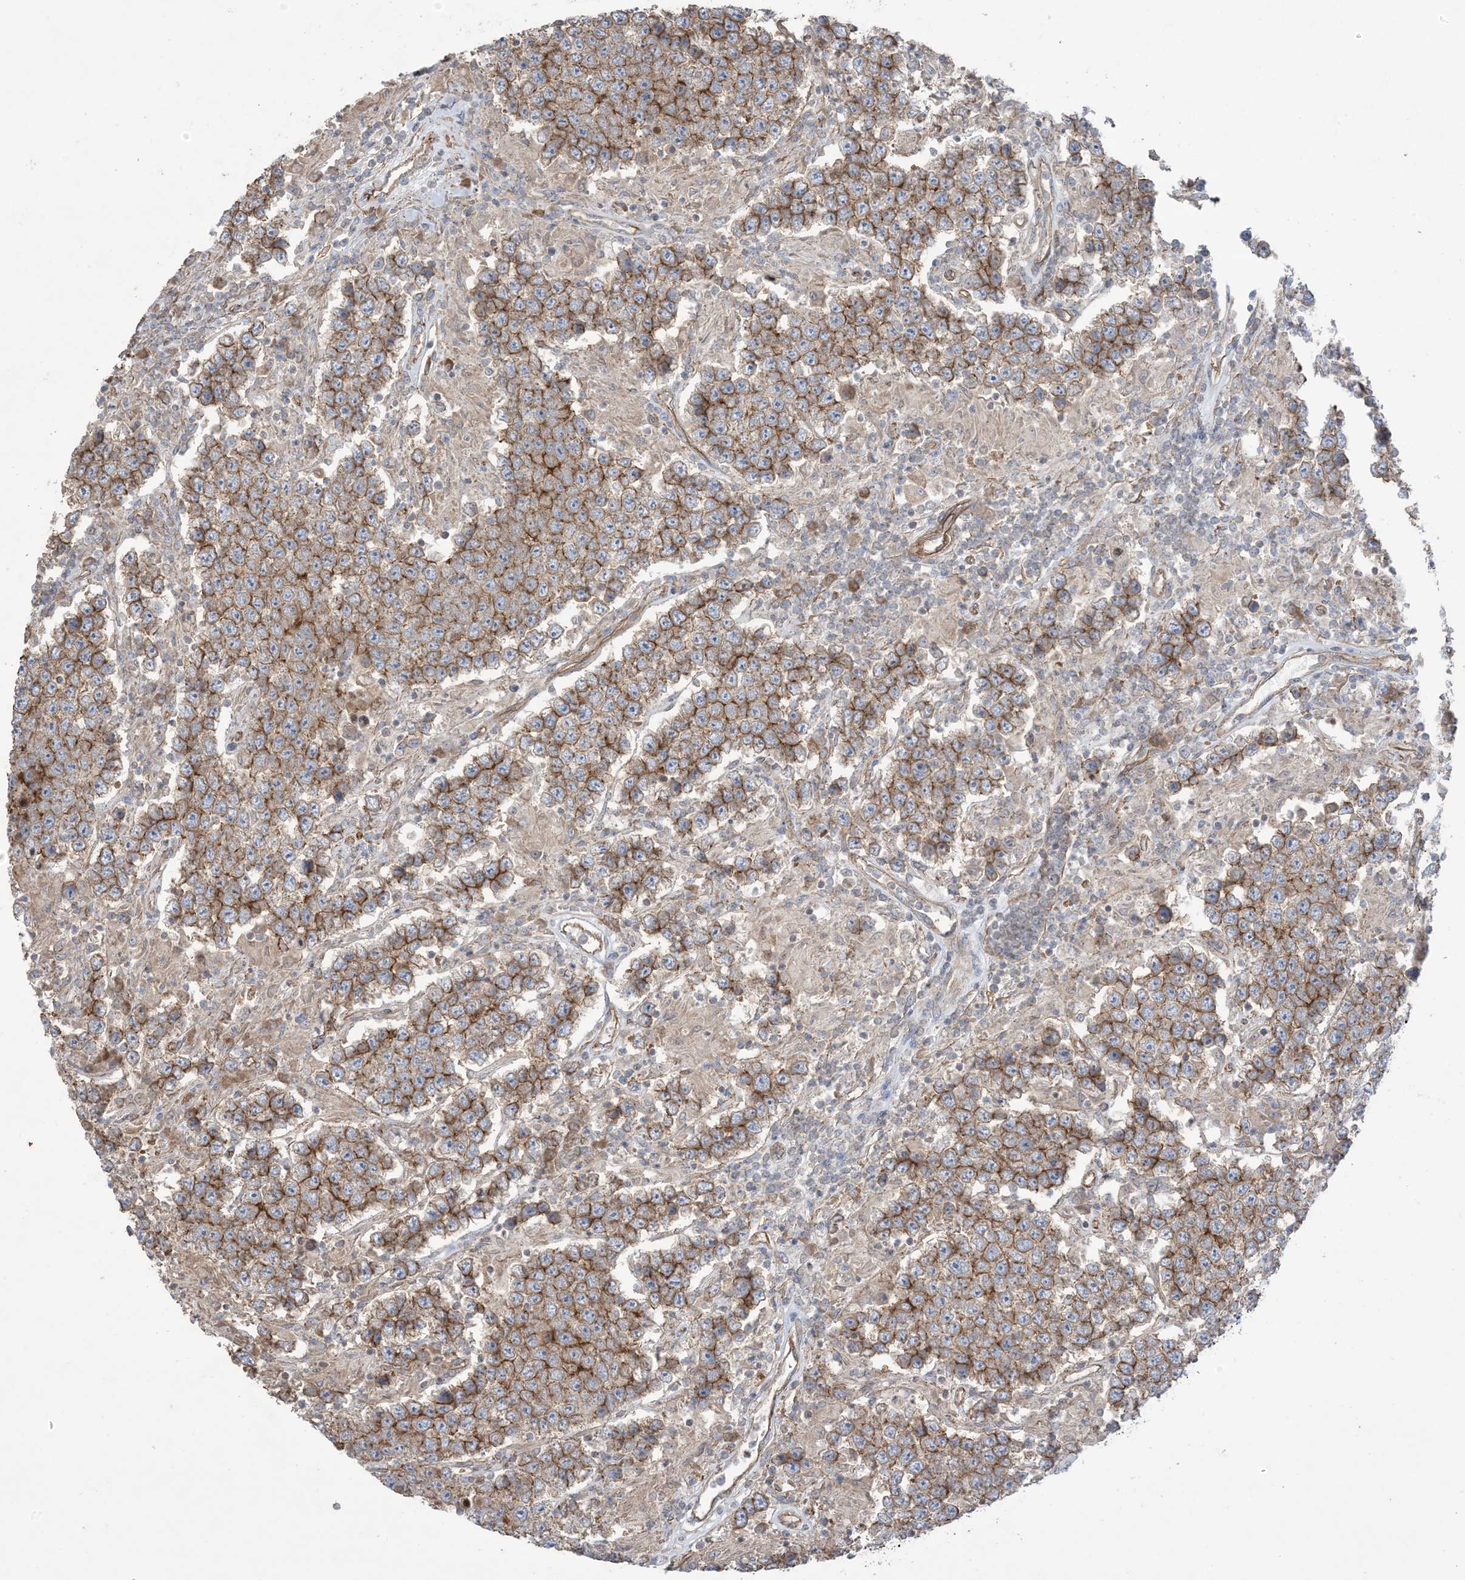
{"staining": {"intensity": "moderate", "quantity": ">75%", "location": "cytoplasmic/membranous"}, "tissue": "testis cancer", "cell_type": "Tumor cells", "image_type": "cancer", "snomed": [{"axis": "morphology", "description": "Normal tissue, NOS"}, {"axis": "morphology", "description": "Urothelial carcinoma, High grade"}, {"axis": "morphology", "description": "Seminoma, NOS"}, {"axis": "morphology", "description": "Carcinoma, Embryonal, NOS"}, {"axis": "topography", "description": "Urinary bladder"}, {"axis": "topography", "description": "Testis"}], "caption": "Immunohistochemistry histopathology image of neoplastic tissue: seminoma (testis) stained using immunohistochemistry exhibits medium levels of moderate protein expression localized specifically in the cytoplasmic/membranous of tumor cells, appearing as a cytoplasmic/membranous brown color.", "gene": "CCNY", "patient": {"sex": "male", "age": 41}}